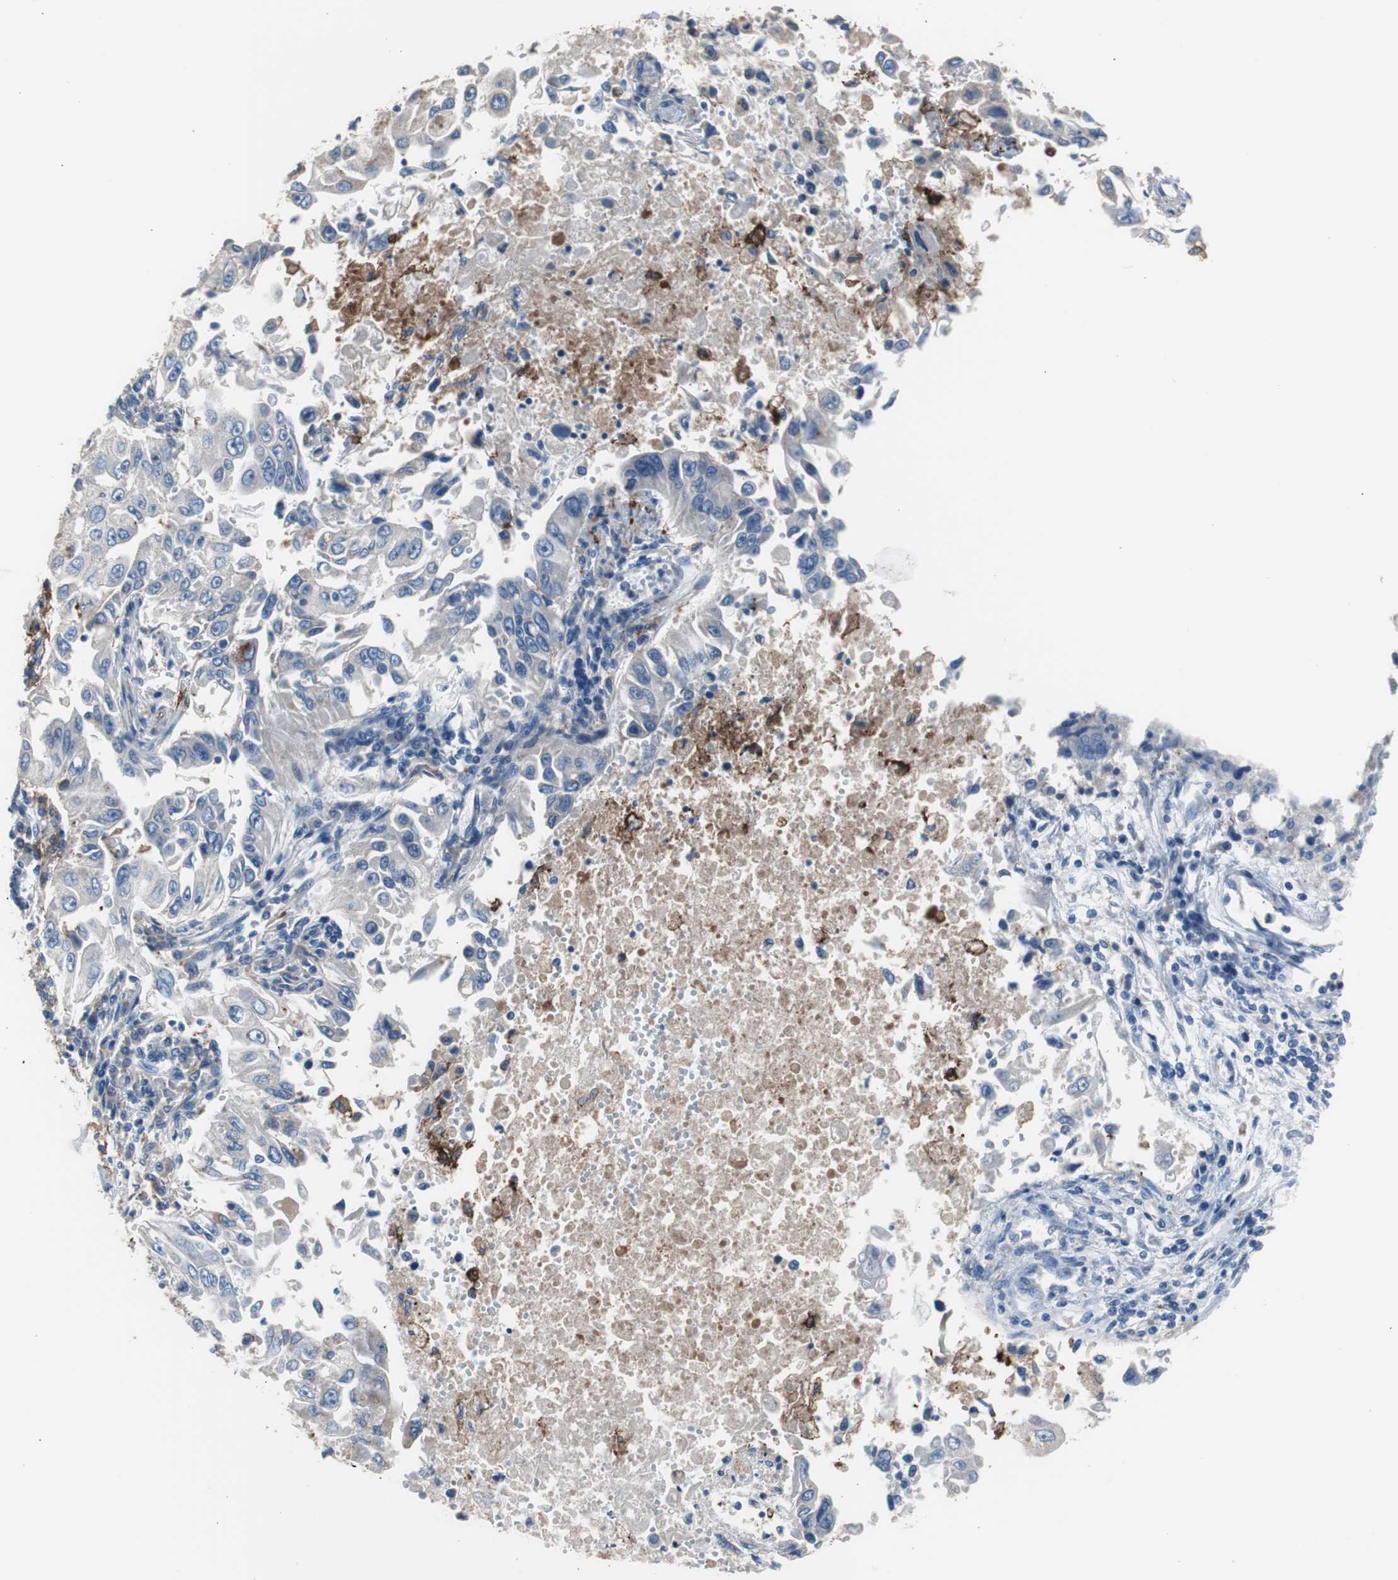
{"staining": {"intensity": "negative", "quantity": "none", "location": "none"}, "tissue": "lung cancer", "cell_type": "Tumor cells", "image_type": "cancer", "snomed": [{"axis": "morphology", "description": "Adenocarcinoma, NOS"}, {"axis": "topography", "description": "Lung"}], "caption": "DAB (3,3'-diaminobenzidine) immunohistochemical staining of lung cancer (adenocarcinoma) reveals no significant staining in tumor cells.", "gene": "FCGR2B", "patient": {"sex": "male", "age": 84}}